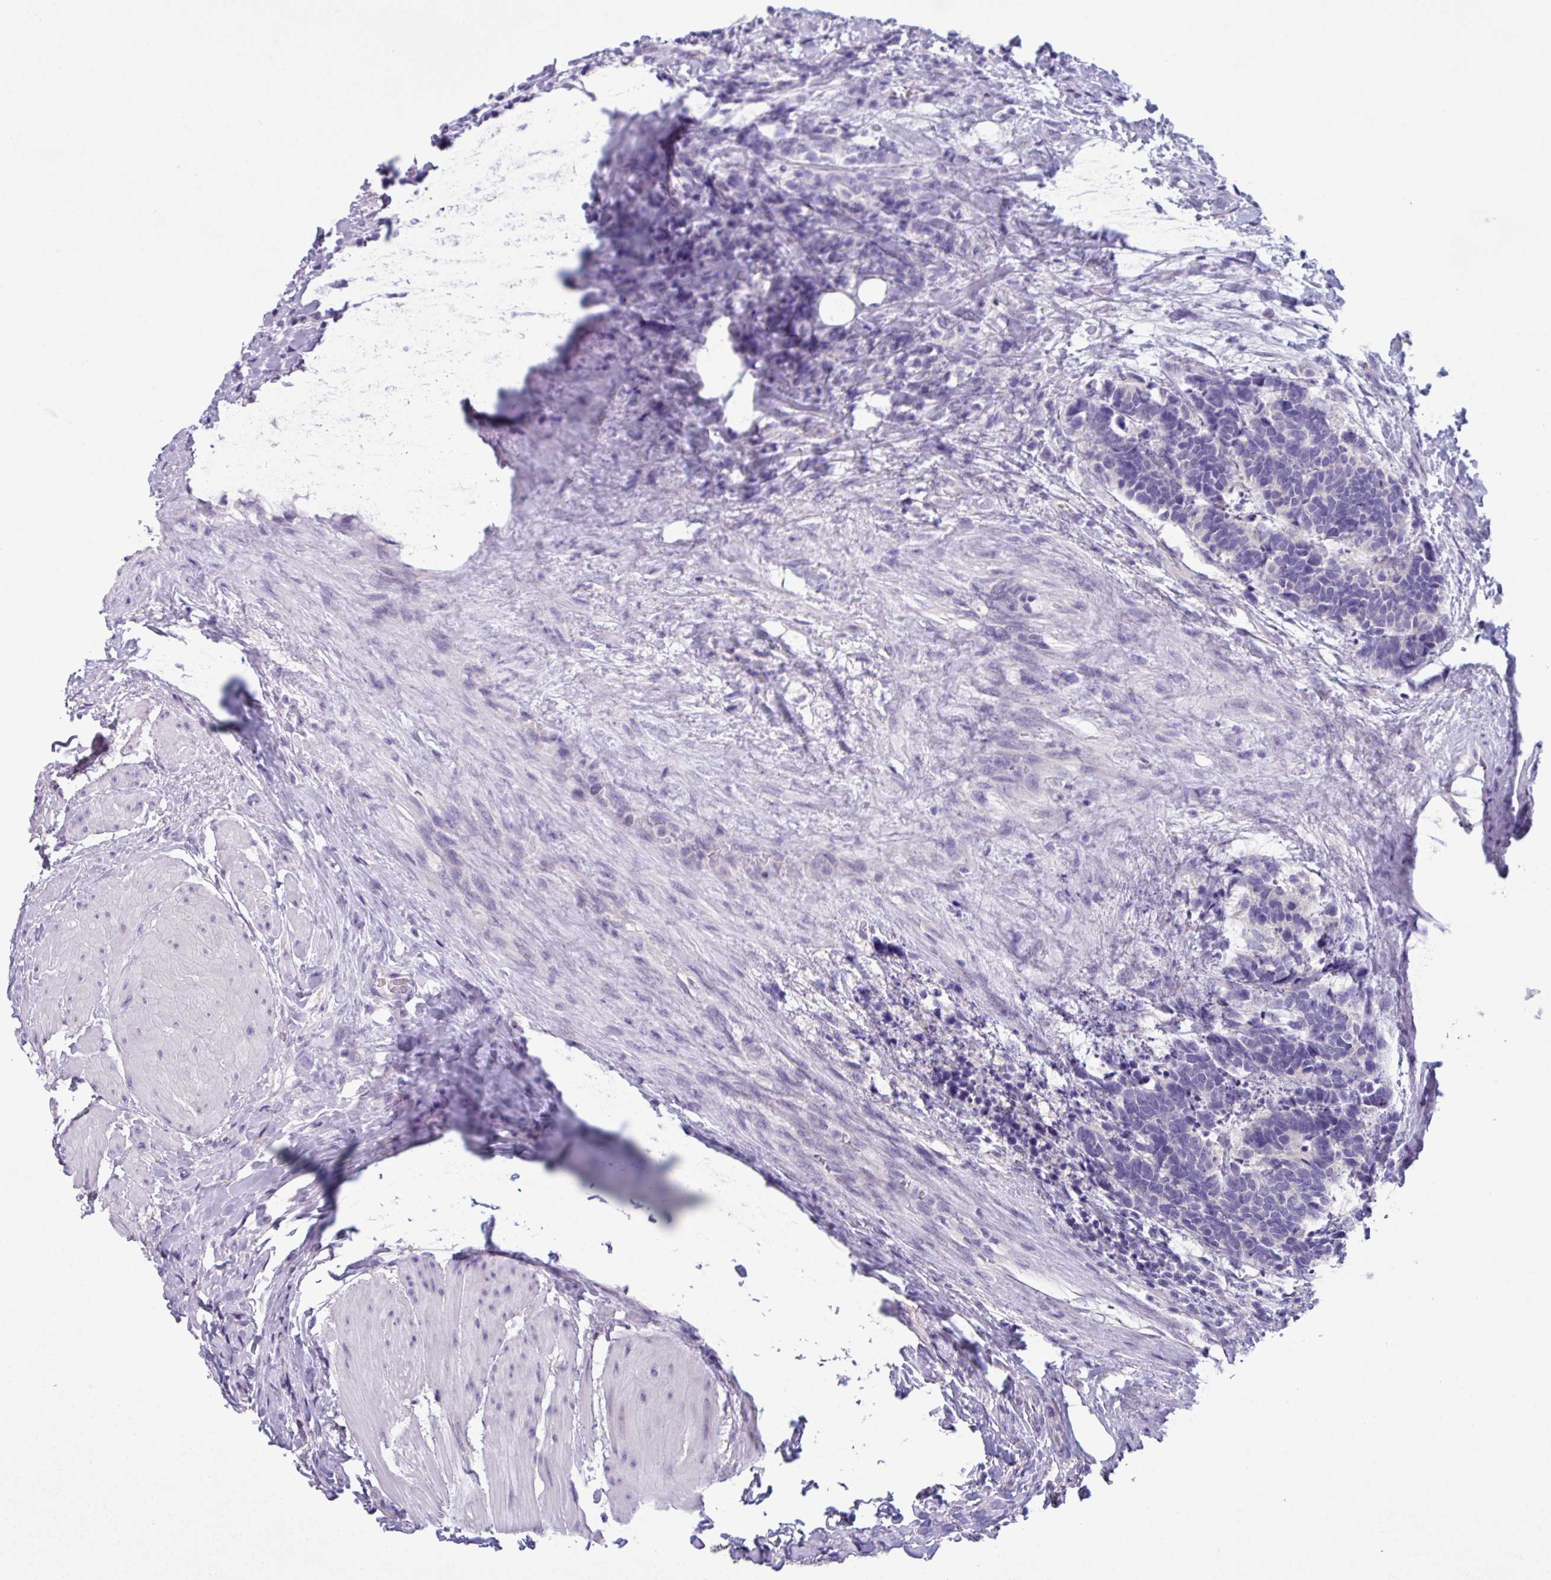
{"staining": {"intensity": "negative", "quantity": "none", "location": "none"}, "tissue": "carcinoid", "cell_type": "Tumor cells", "image_type": "cancer", "snomed": [{"axis": "morphology", "description": "Carcinoma, NOS"}, {"axis": "morphology", "description": "Carcinoid, malignant, NOS"}, {"axis": "topography", "description": "Urinary bladder"}], "caption": "The photomicrograph exhibits no staining of tumor cells in carcinoid. (IHC, brightfield microscopy, high magnification).", "gene": "C20orf27", "patient": {"sex": "male", "age": 57}}